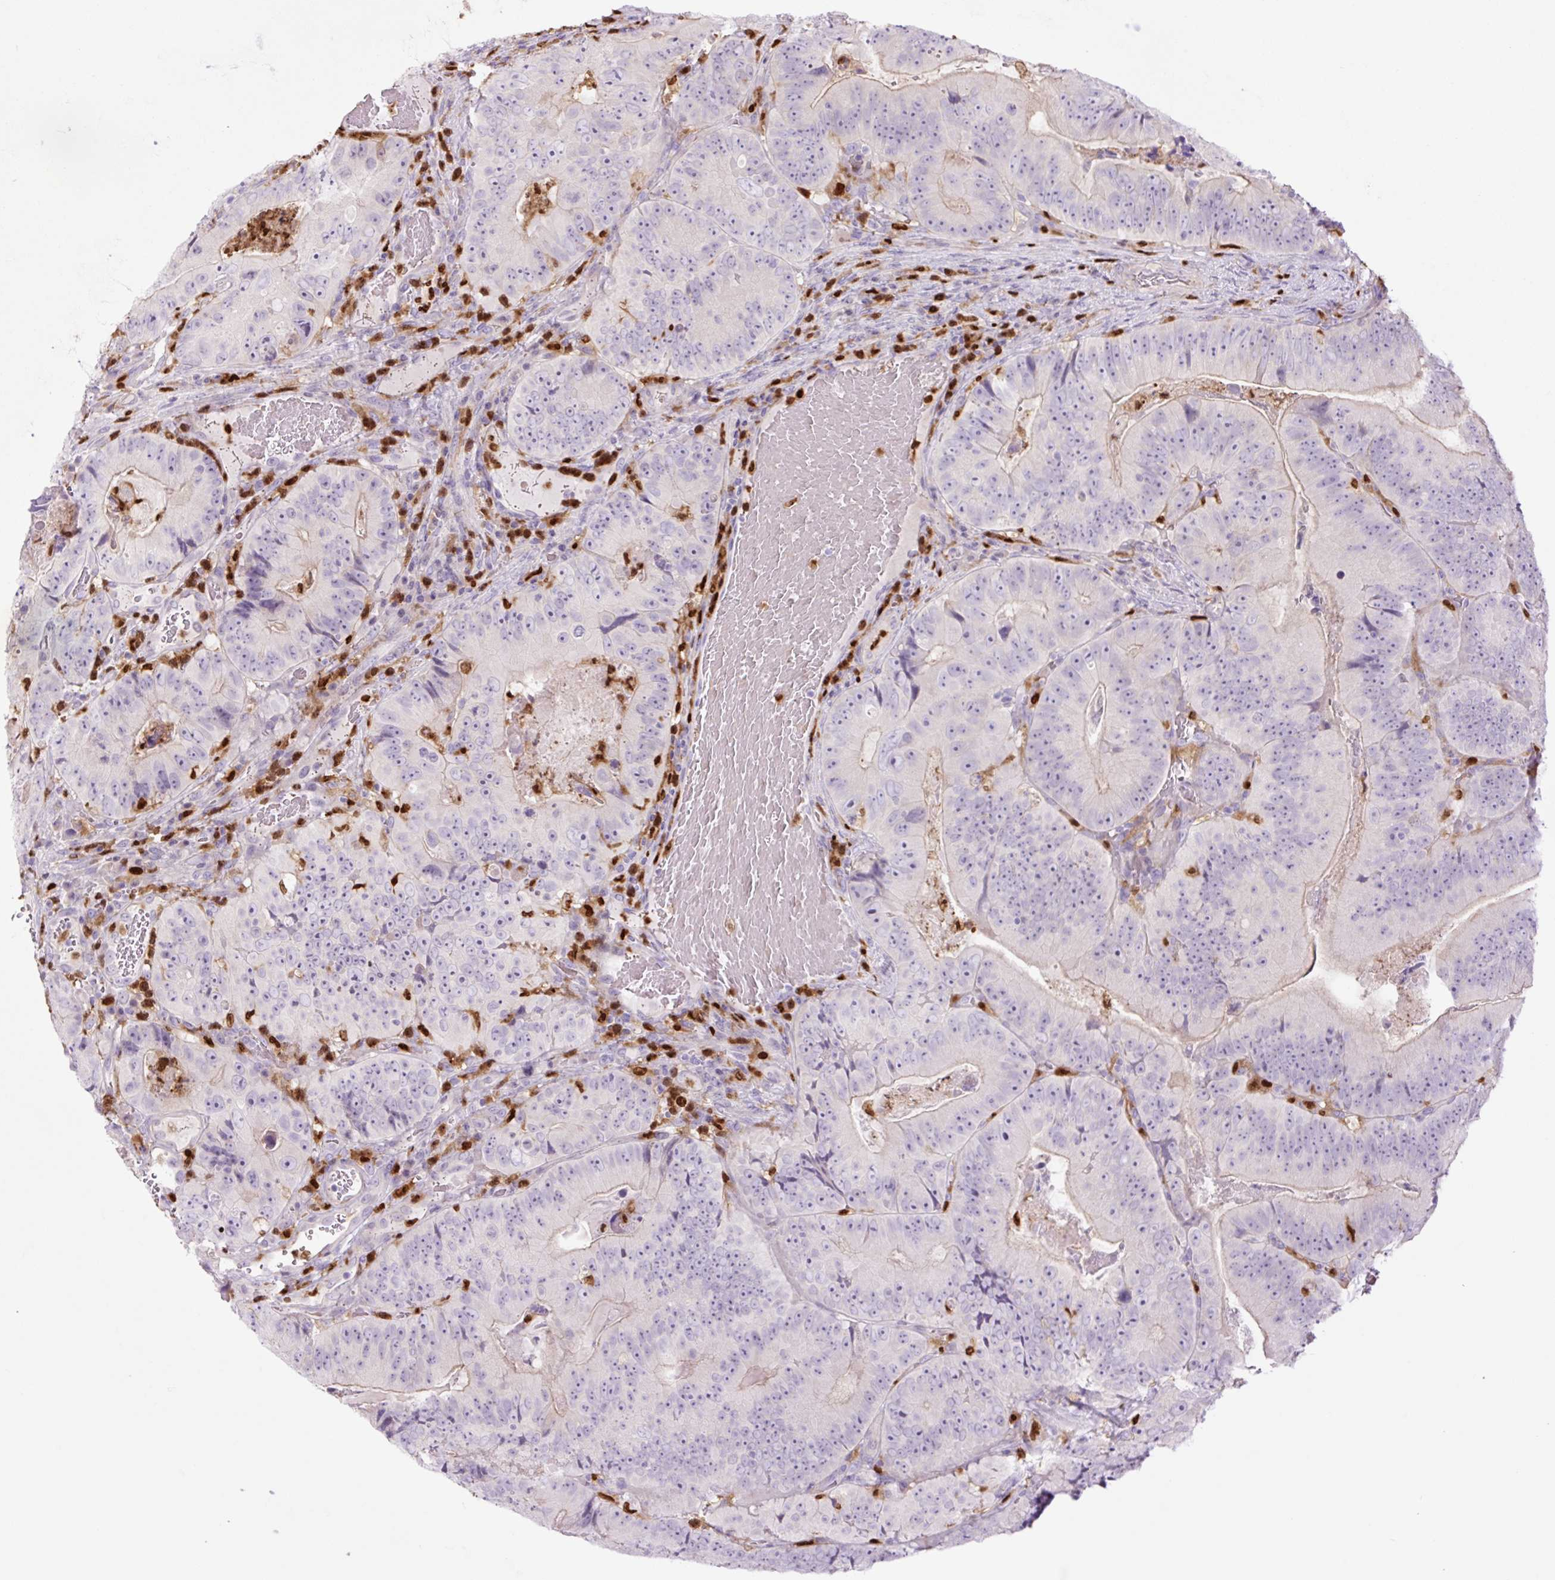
{"staining": {"intensity": "weak", "quantity": "<25%", "location": "cytoplasmic/membranous"}, "tissue": "colorectal cancer", "cell_type": "Tumor cells", "image_type": "cancer", "snomed": [{"axis": "morphology", "description": "Adenocarcinoma, NOS"}, {"axis": "topography", "description": "Colon"}], "caption": "This is an IHC histopathology image of human colorectal cancer. There is no positivity in tumor cells.", "gene": "SPI1", "patient": {"sex": "female", "age": 86}}